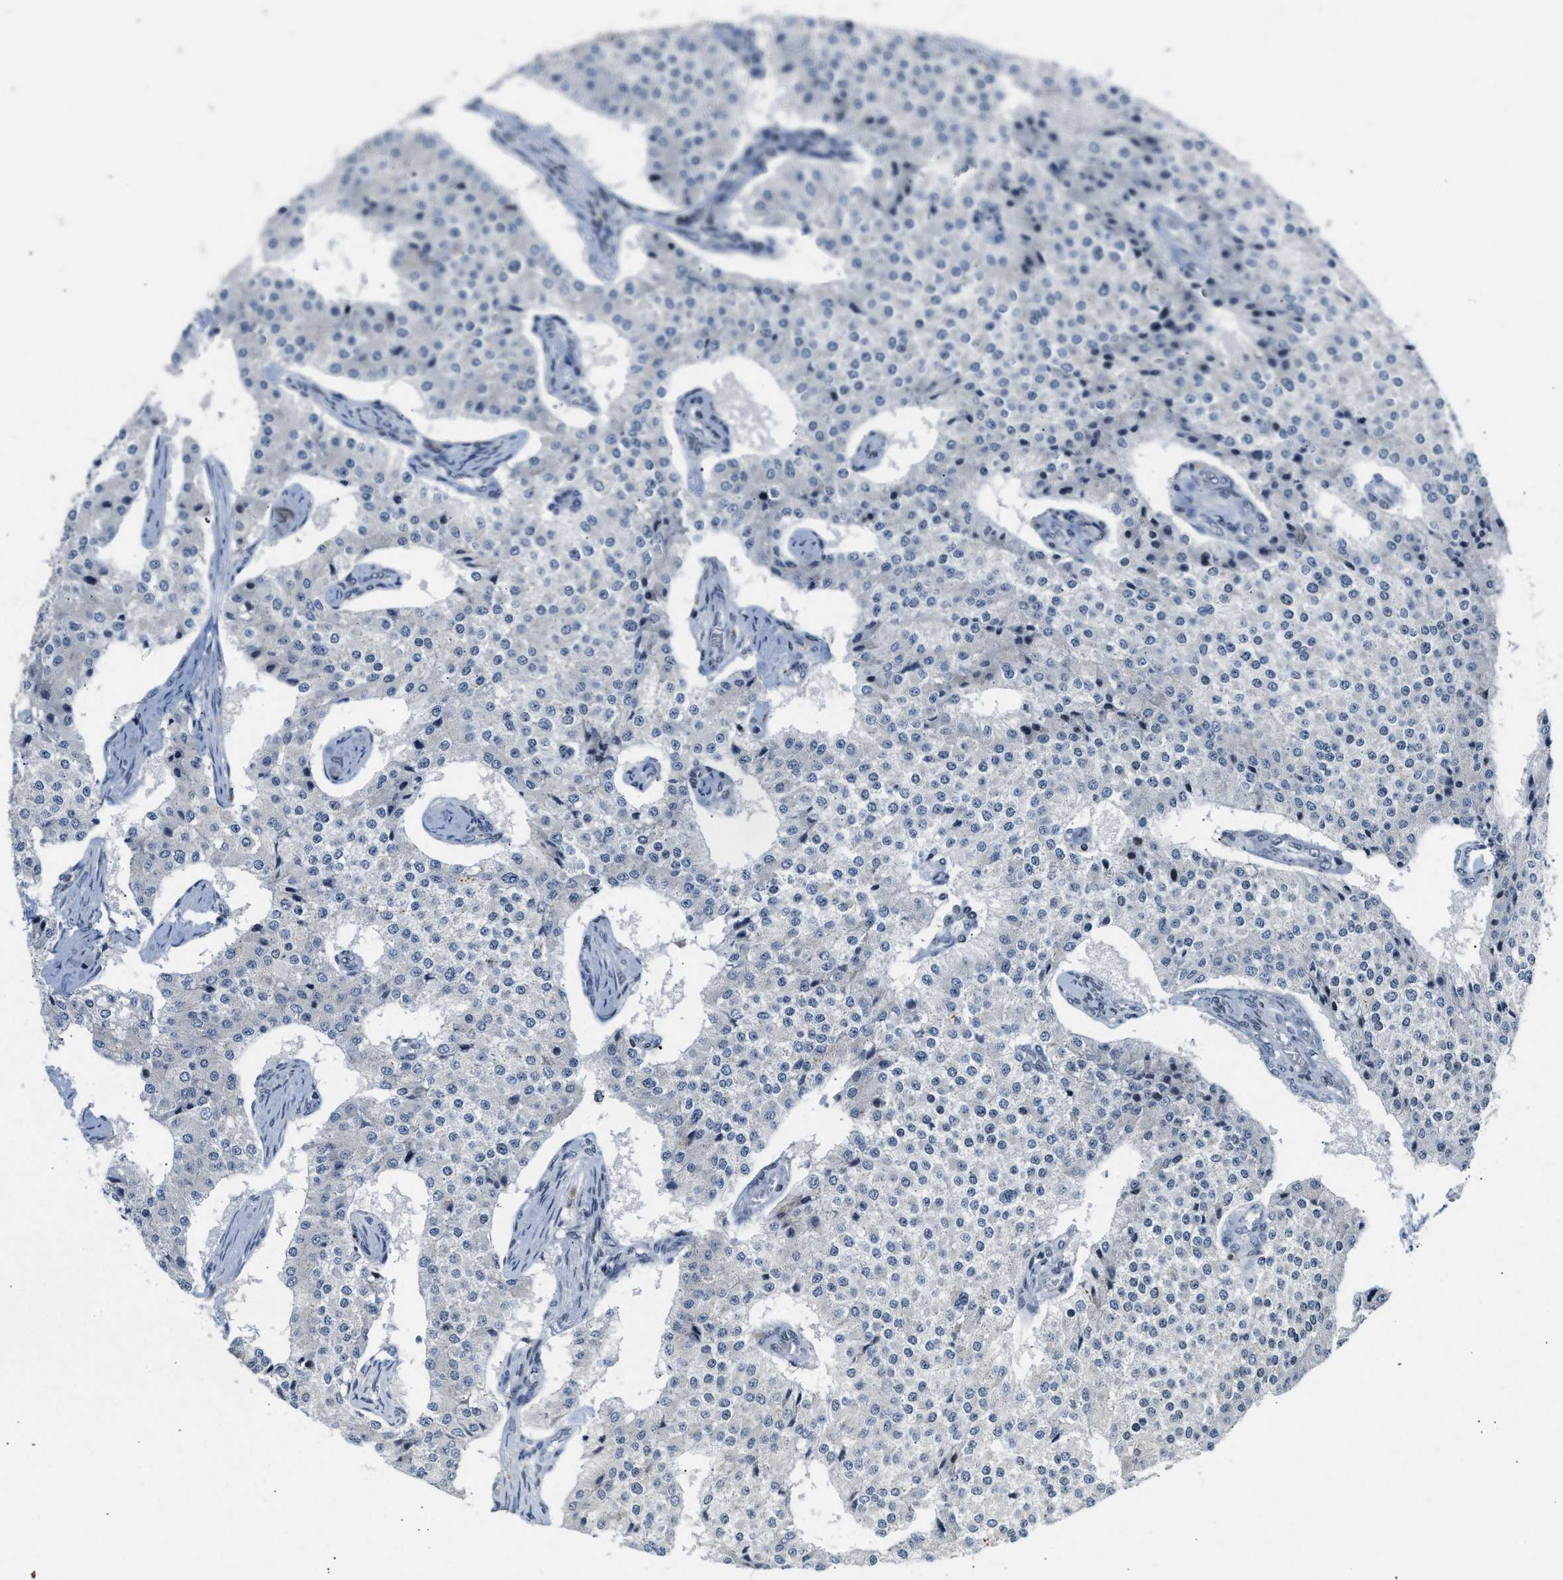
{"staining": {"intensity": "negative", "quantity": "none", "location": "none"}, "tissue": "carcinoid", "cell_type": "Tumor cells", "image_type": "cancer", "snomed": [{"axis": "morphology", "description": "Carcinoid, malignant, NOS"}, {"axis": "topography", "description": "Colon"}], "caption": "Photomicrograph shows no protein positivity in tumor cells of carcinoid tissue. (DAB immunohistochemistry visualized using brightfield microscopy, high magnification).", "gene": "NPS", "patient": {"sex": "female", "age": 52}}